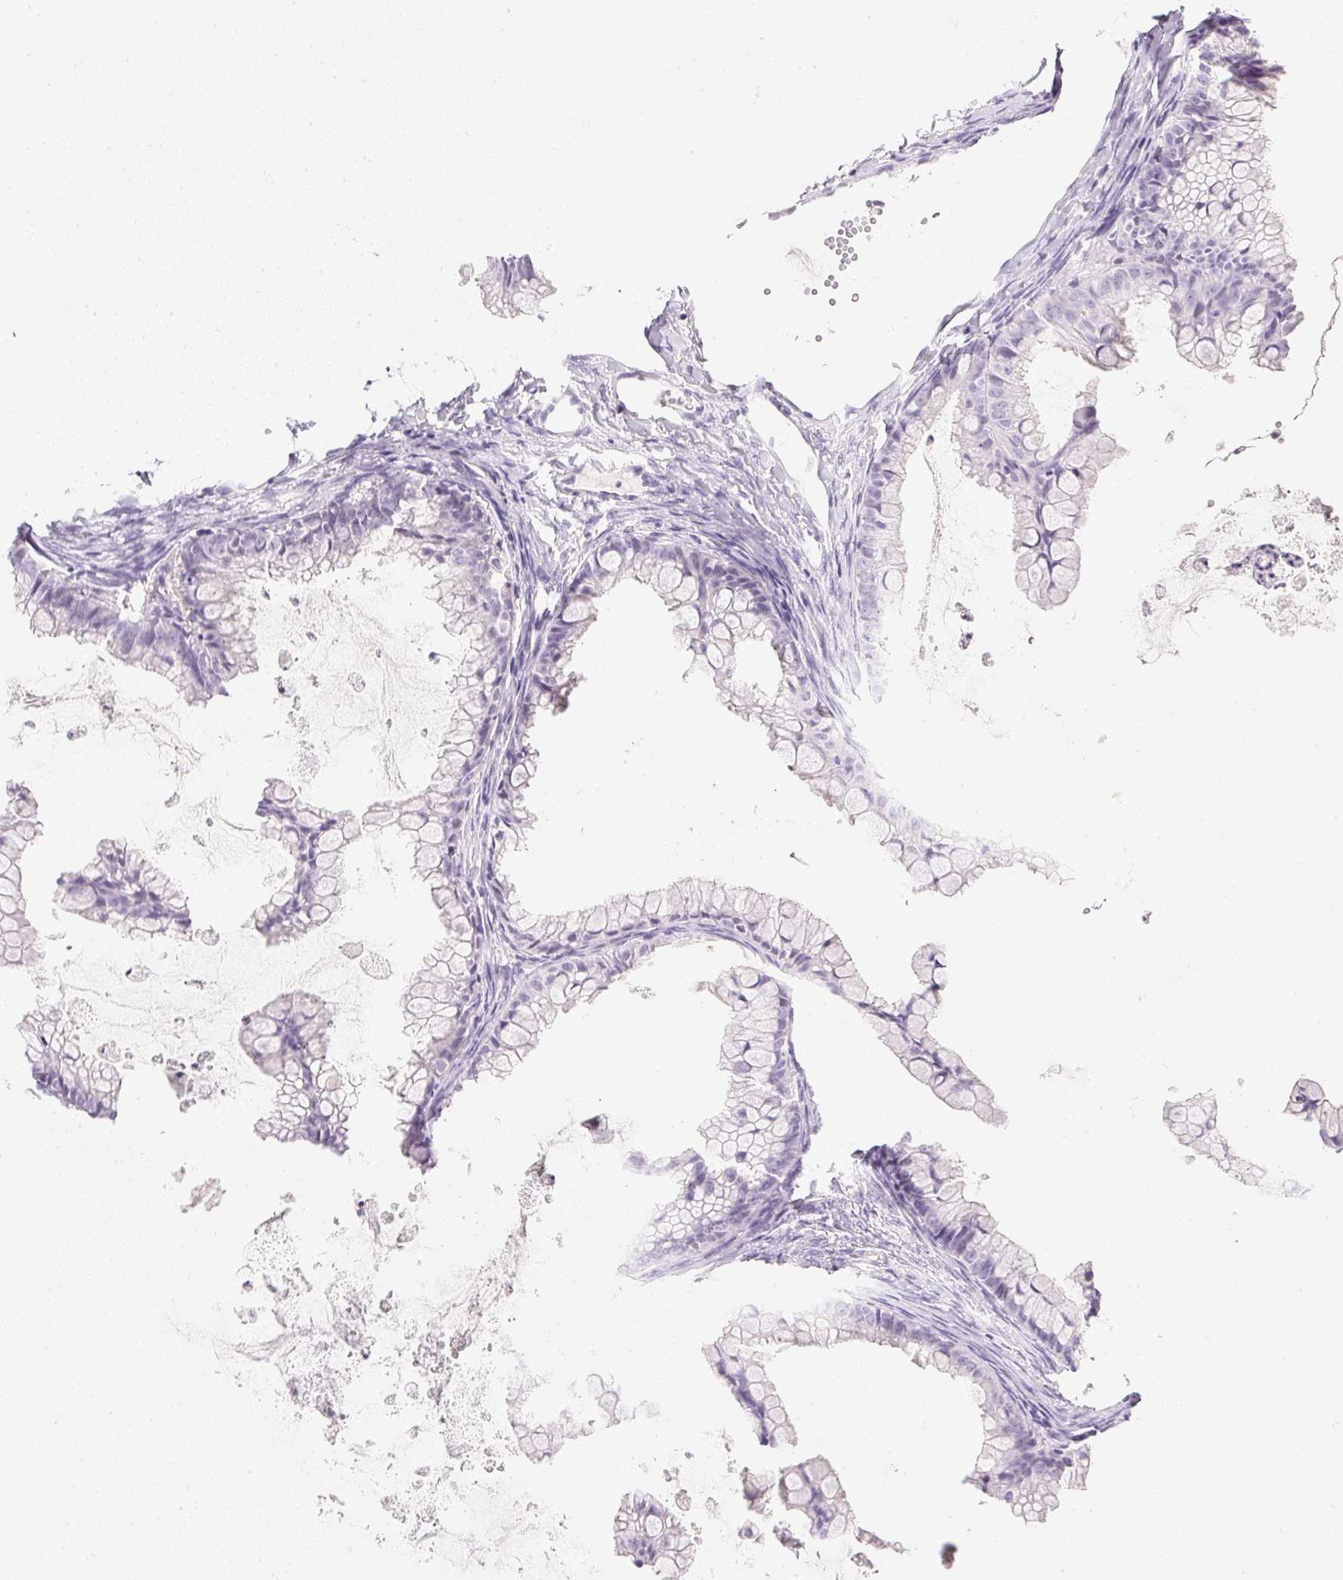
{"staining": {"intensity": "negative", "quantity": "none", "location": "none"}, "tissue": "ovarian cancer", "cell_type": "Tumor cells", "image_type": "cancer", "snomed": [{"axis": "morphology", "description": "Cystadenocarcinoma, mucinous, NOS"}, {"axis": "topography", "description": "Ovary"}], "caption": "Ovarian cancer stained for a protein using IHC reveals no expression tumor cells.", "gene": "CPB1", "patient": {"sex": "female", "age": 35}}